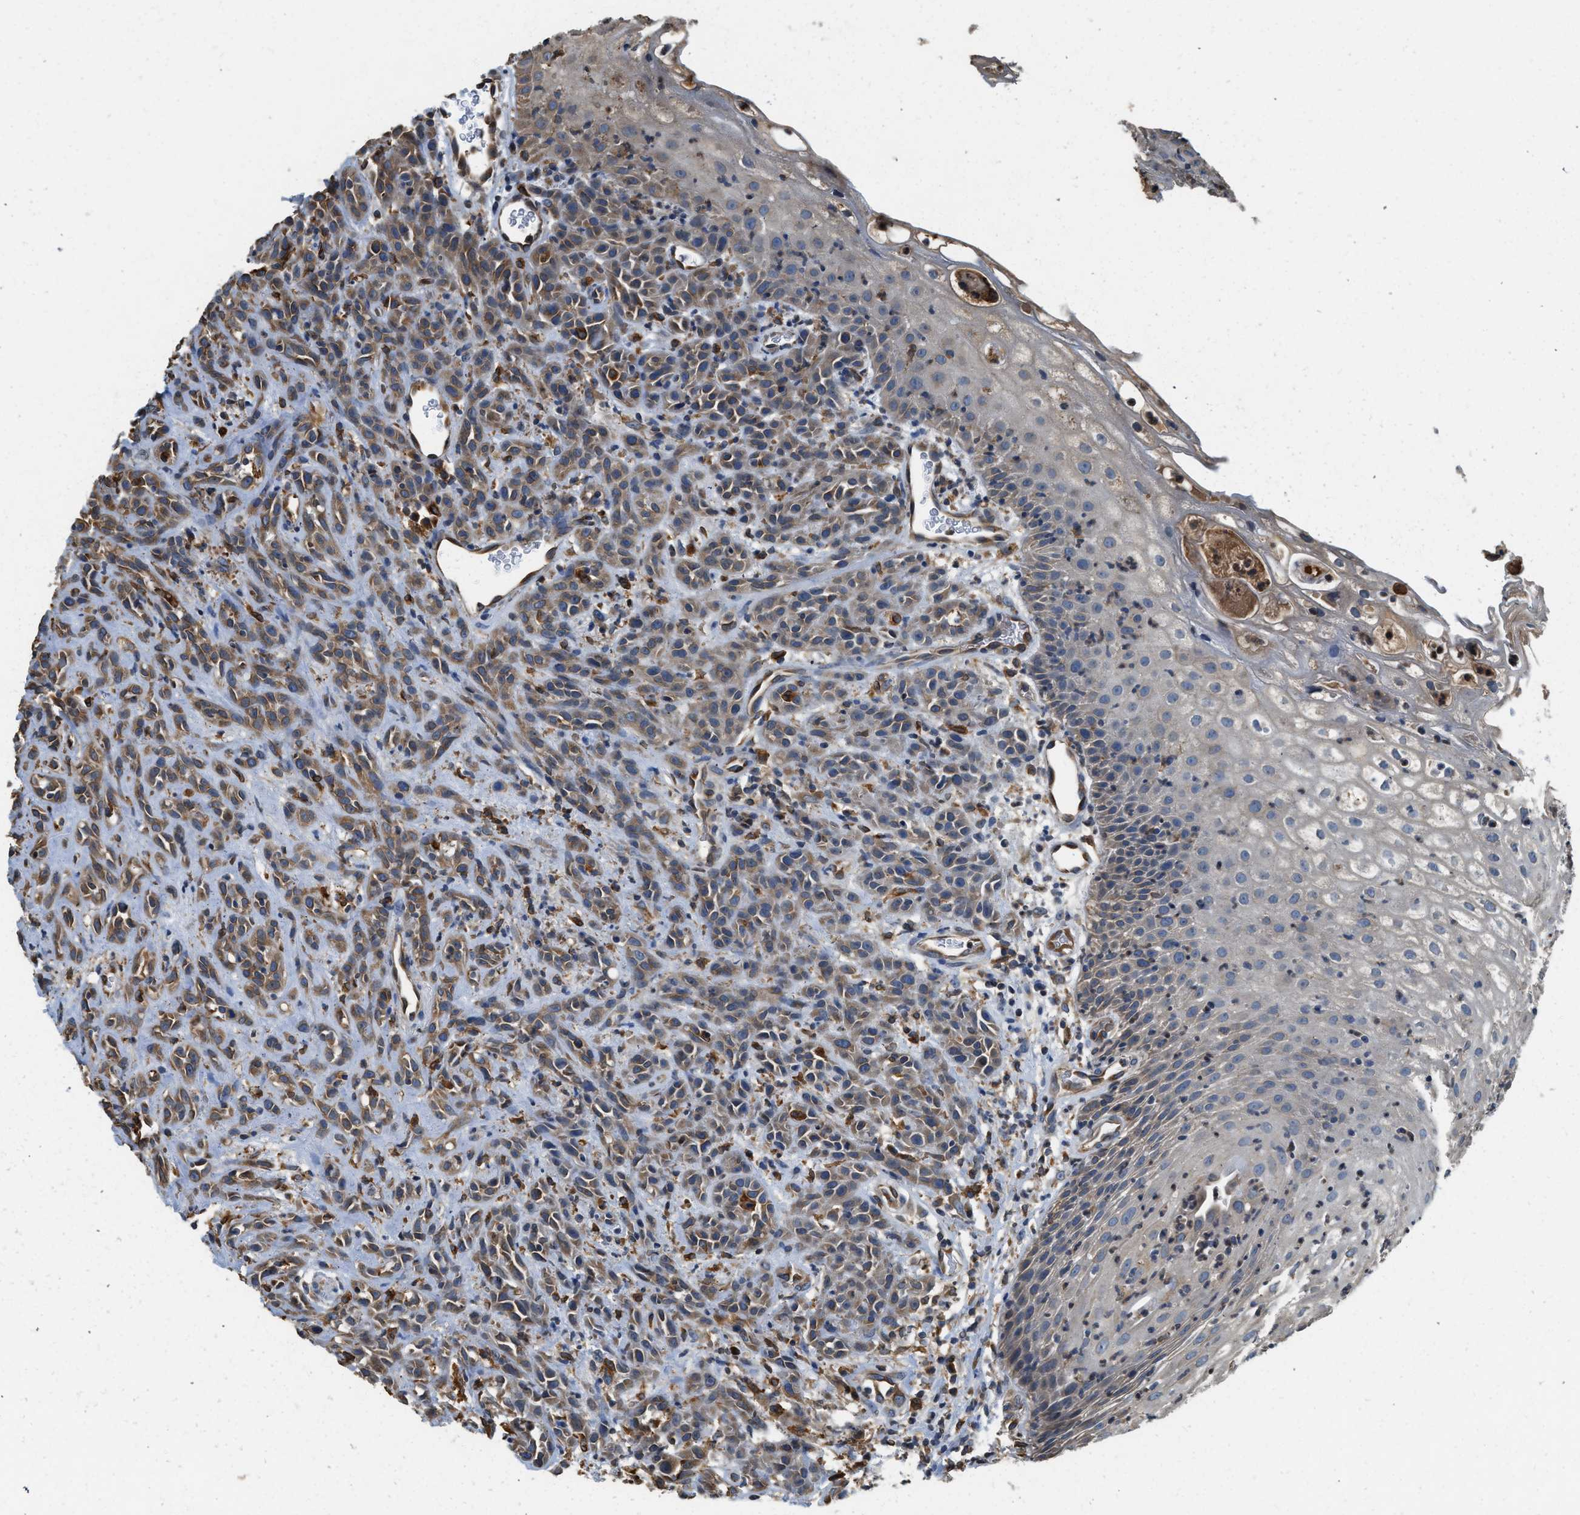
{"staining": {"intensity": "moderate", "quantity": ">75%", "location": "cytoplasmic/membranous"}, "tissue": "head and neck cancer", "cell_type": "Tumor cells", "image_type": "cancer", "snomed": [{"axis": "morphology", "description": "Normal tissue, NOS"}, {"axis": "morphology", "description": "Squamous cell carcinoma, NOS"}, {"axis": "topography", "description": "Cartilage tissue"}, {"axis": "topography", "description": "Head-Neck"}], "caption": "Approximately >75% of tumor cells in human squamous cell carcinoma (head and neck) reveal moderate cytoplasmic/membranous protein expression as visualized by brown immunohistochemical staining.", "gene": "BCAP31", "patient": {"sex": "male", "age": 62}}